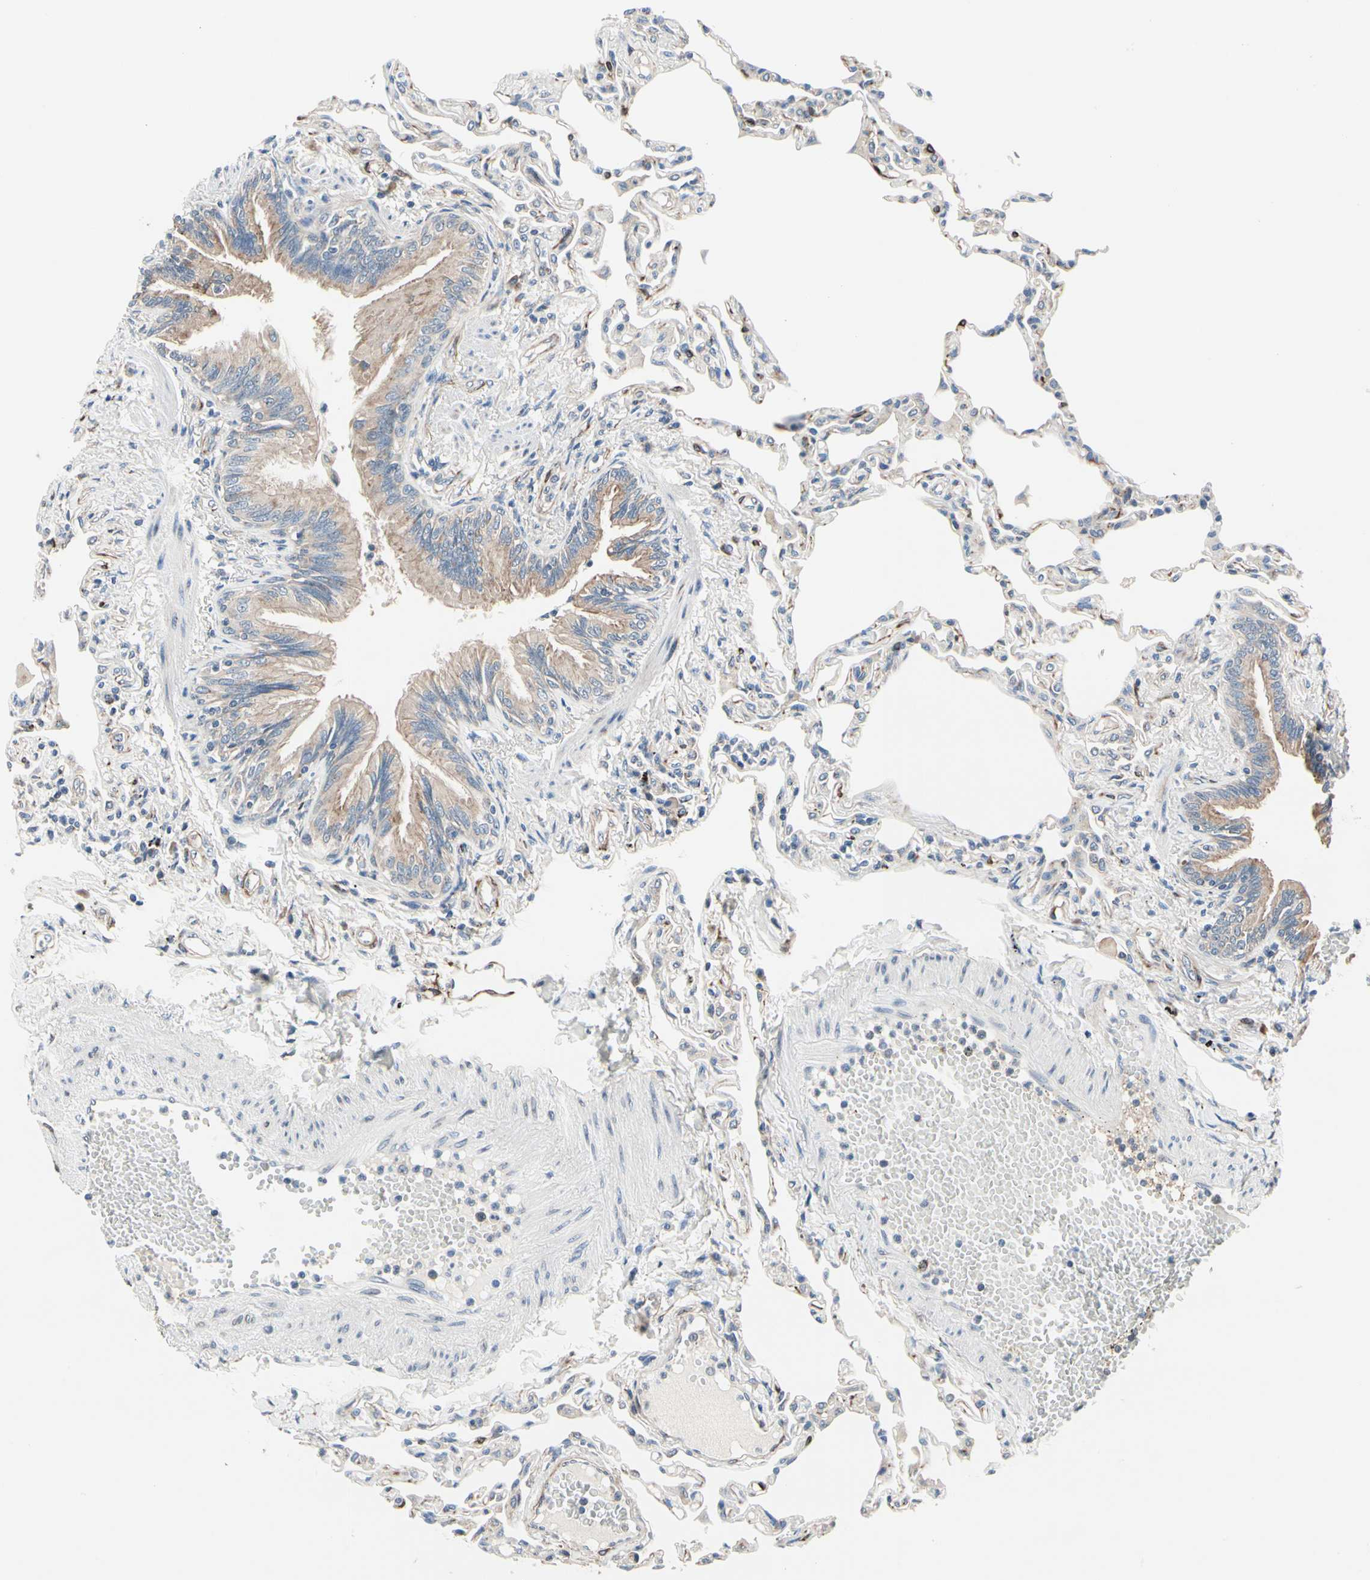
{"staining": {"intensity": "weak", "quantity": "<25%", "location": "cytoplasmic/membranous"}, "tissue": "lung", "cell_type": "Alveolar cells", "image_type": "normal", "snomed": [{"axis": "morphology", "description": "Normal tissue, NOS"}, {"axis": "topography", "description": "Lung"}], "caption": "This is an IHC image of benign human lung. There is no staining in alveolar cells.", "gene": "PRKAR2B", "patient": {"sex": "female", "age": 49}}